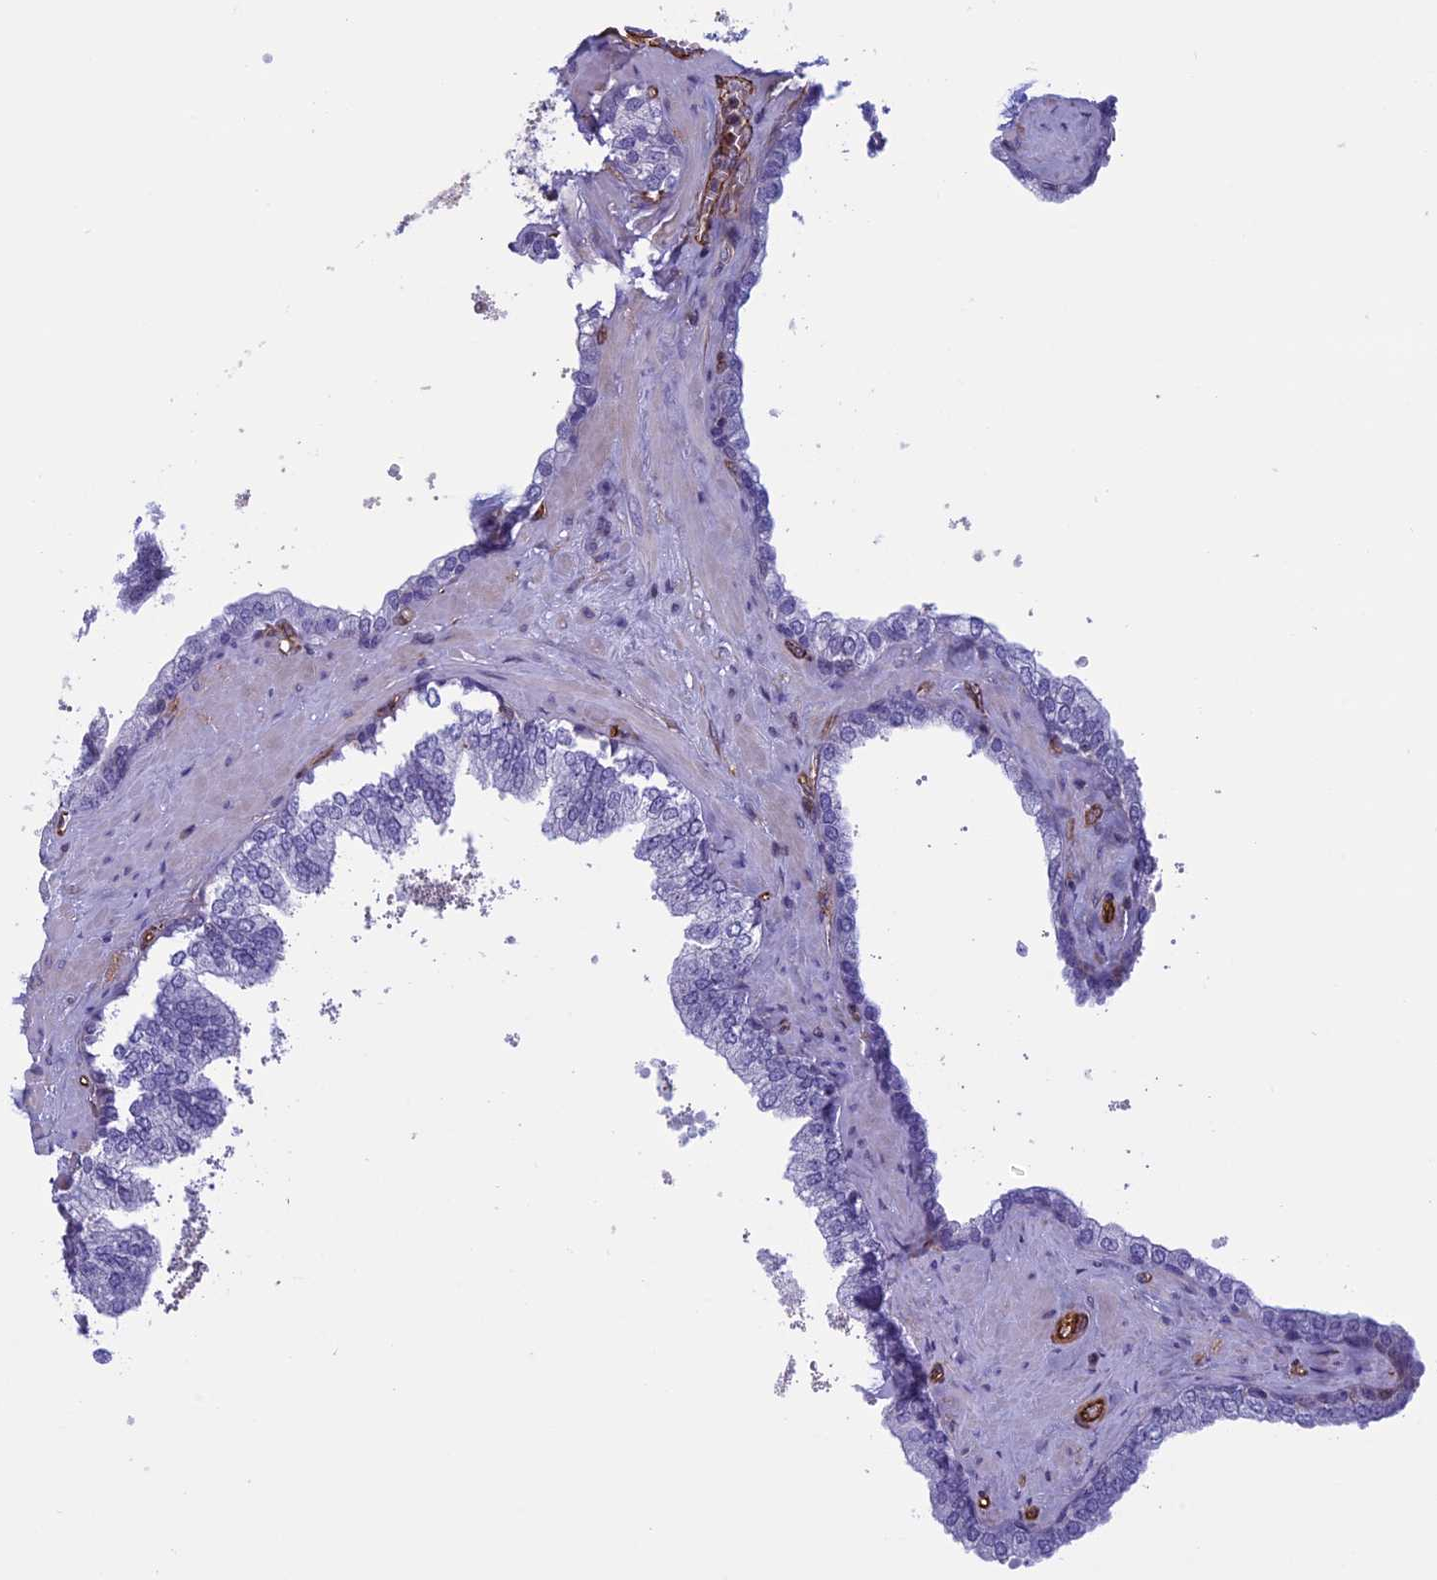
{"staining": {"intensity": "negative", "quantity": "none", "location": "none"}, "tissue": "prostate", "cell_type": "Glandular cells", "image_type": "normal", "snomed": [{"axis": "morphology", "description": "Normal tissue, NOS"}, {"axis": "topography", "description": "Prostate"}], "caption": "This is a histopathology image of immunohistochemistry (IHC) staining of normal prostate, which shows no staining in glandular cells.", "gene": "ANGPTL2", "patient": {"sex": "male", "age": 60}}